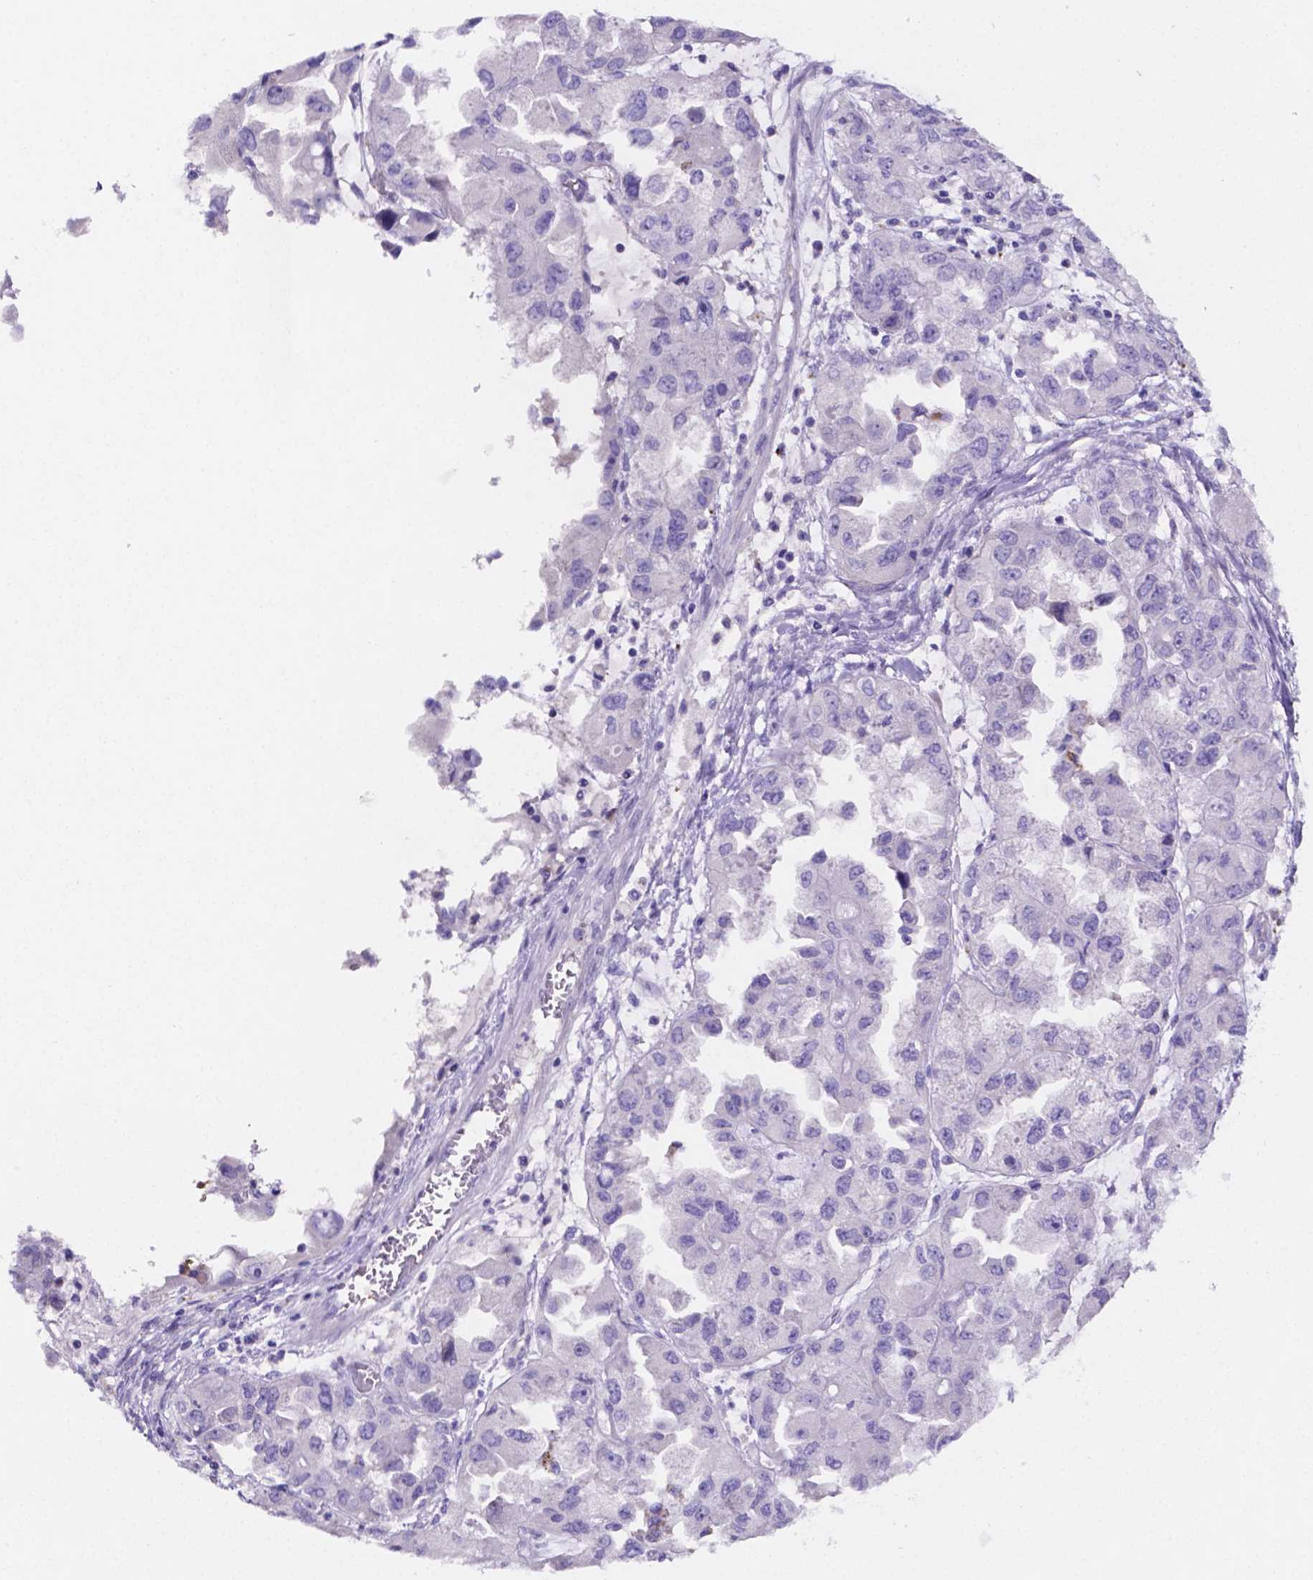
{"staining": {"intensity": "negative", "quantity": "none", "location": "none"}, "tissue": "colorectal cancer", "cell_type": "Tumor cells", "image_type": "cancer", "snomed": [{"axis": "morphology", "description": "Adenocarcinoma, NOS"}, {"axis": "topography", "description": "Colon"}], "caption": "Colorectal cancer (adenocarcinoma) stained for a protein using immunohistochemistry (IHC) displays no positivity tumor cells.", "gene": "NRGN", "patient": {"sex": "male", "age": 71}}